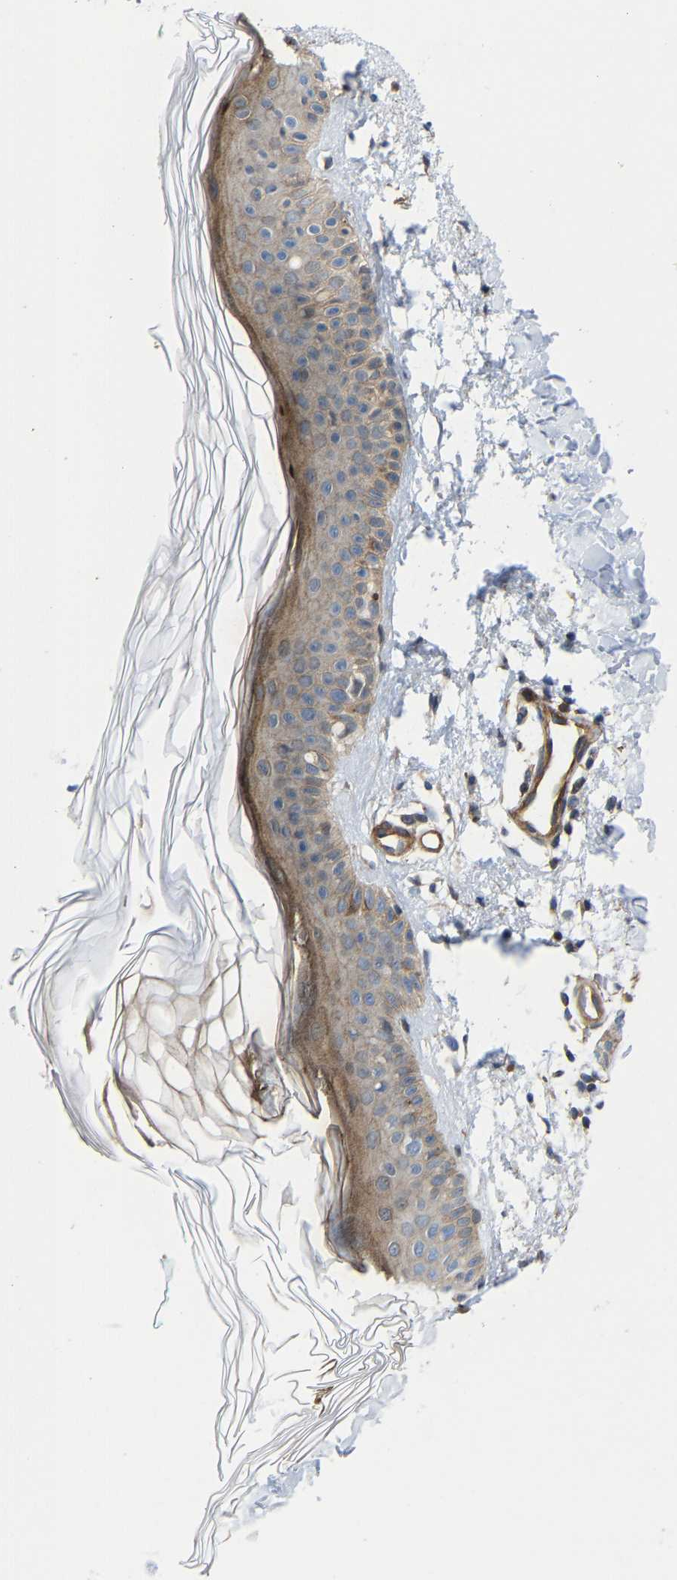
{"staining": {"intensity": "weak", "quantity": "25%-75%", "location": "cytoplasmic/membranous"}, "tissue": "skin", "cell_type": "Fibroblasts", "image_type": "normal", "snomed": [{"axis": "morphology", "description": "Normal tissue, NOS"}, {"axis": "morphology", "description": "Malignant melanoma, NOS"}, {"axis": "topography", "description": "Skin"}], "caption": "Immunohistochemistry photomicrograph of unremarkable skin: human skin stained using immunohistochemistry (IHC) exhibits low levels of weak protein expression localized specifically in the cytoplasmic/membranous of fibroblasts, appearing as a cytoplasmic/membranous brown color.", "gene": "TGFB1I1", "patient": {"sex": "male", "age": 83}}